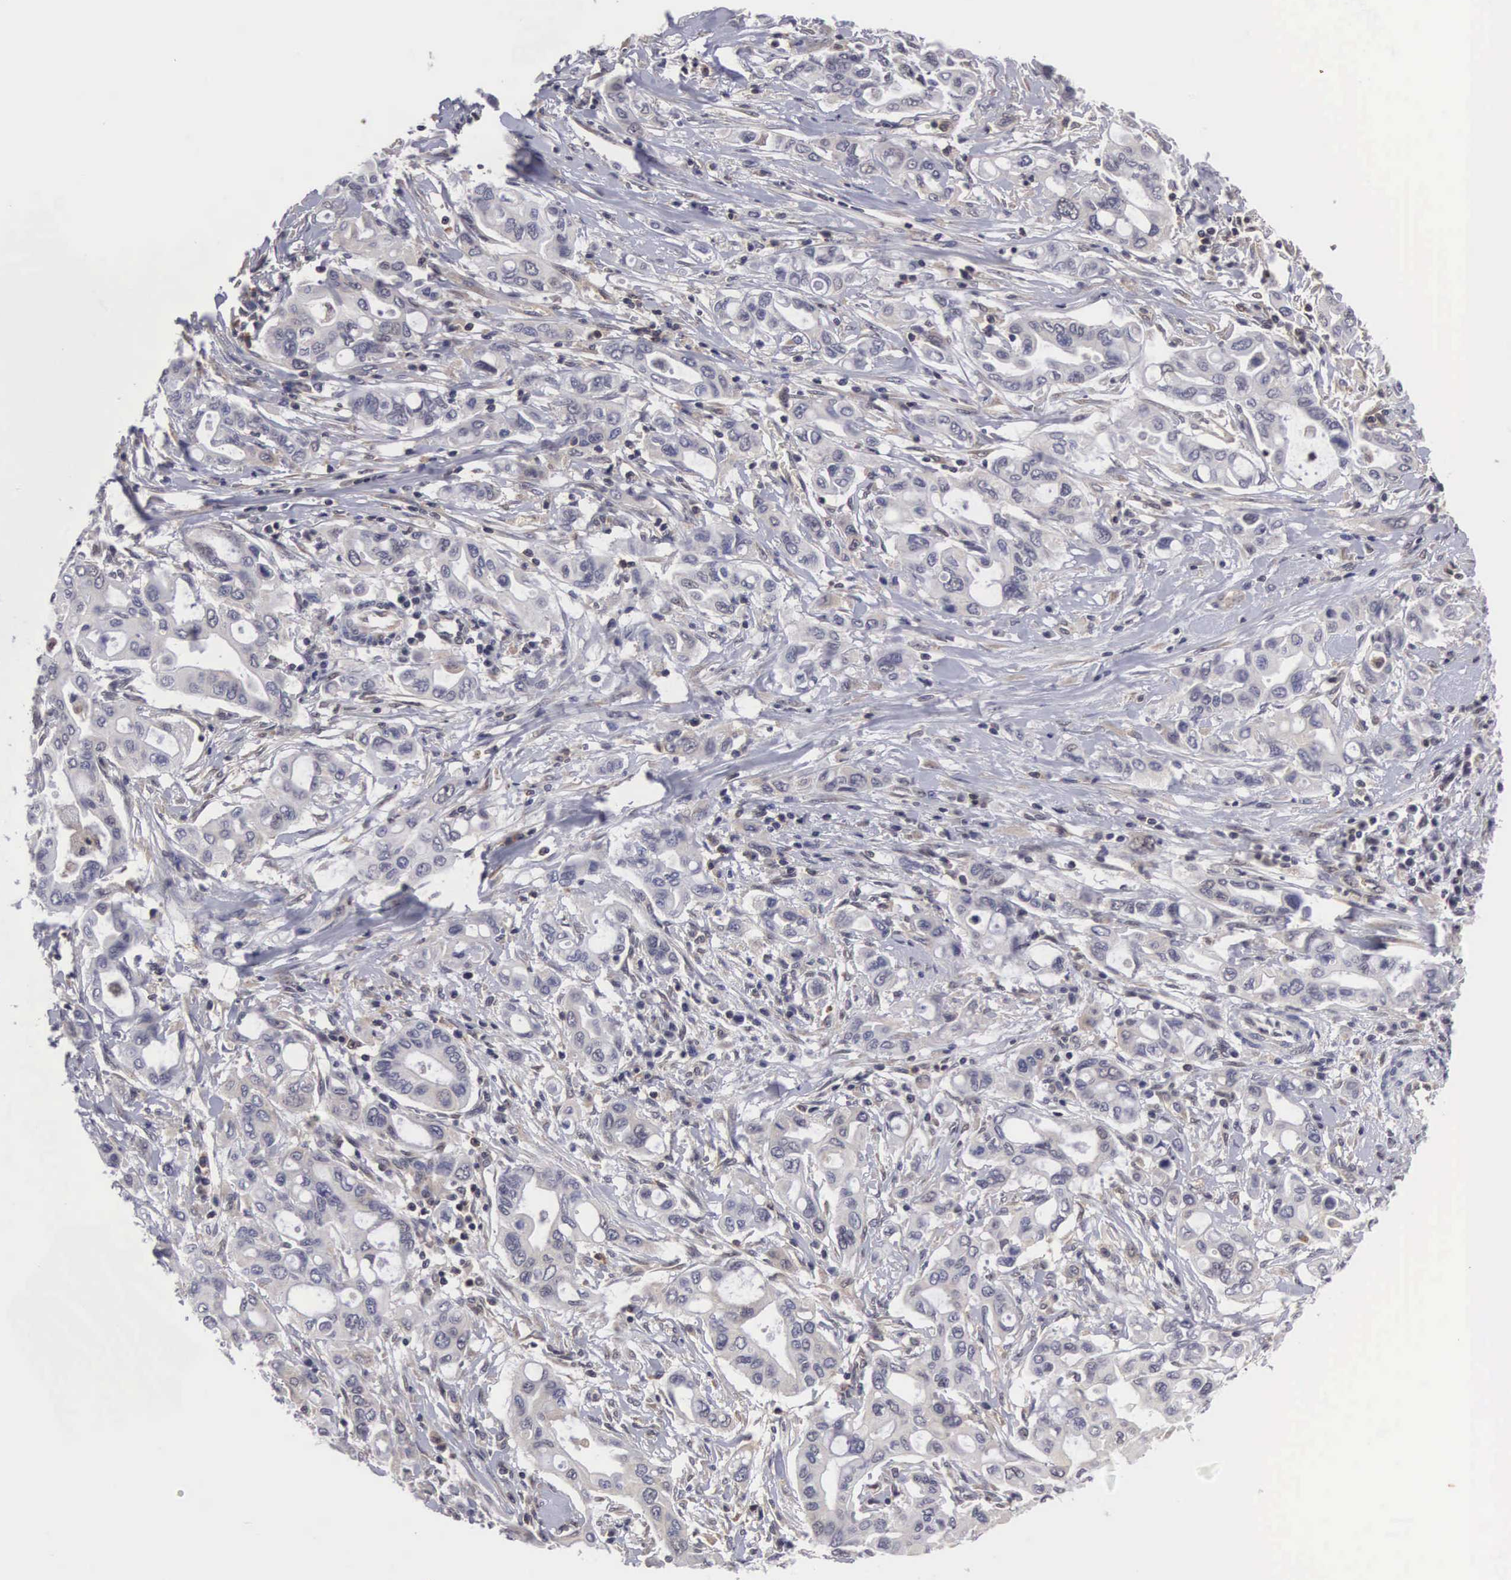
{"staining": {"intensity": "weak", "quantity": "<25%", "location": "cytoplasmic/membranous"}, "tissue": "pancreatic cancer", "cell_type": "Tumor cells", "image_type": "cancer", "snomed": [{"axis": "morphology", "description": "Adenocarcinoma, NOS"}, {"axis": "topography", "description": "Pancreas"}], "caption": "Tumor cells are negative for protein expression in human pancreatic cancer. (DAB immunohistochemistry, high magnification).", "gene": "ADSL", "patient": {"sex": "female", "age": 57}}